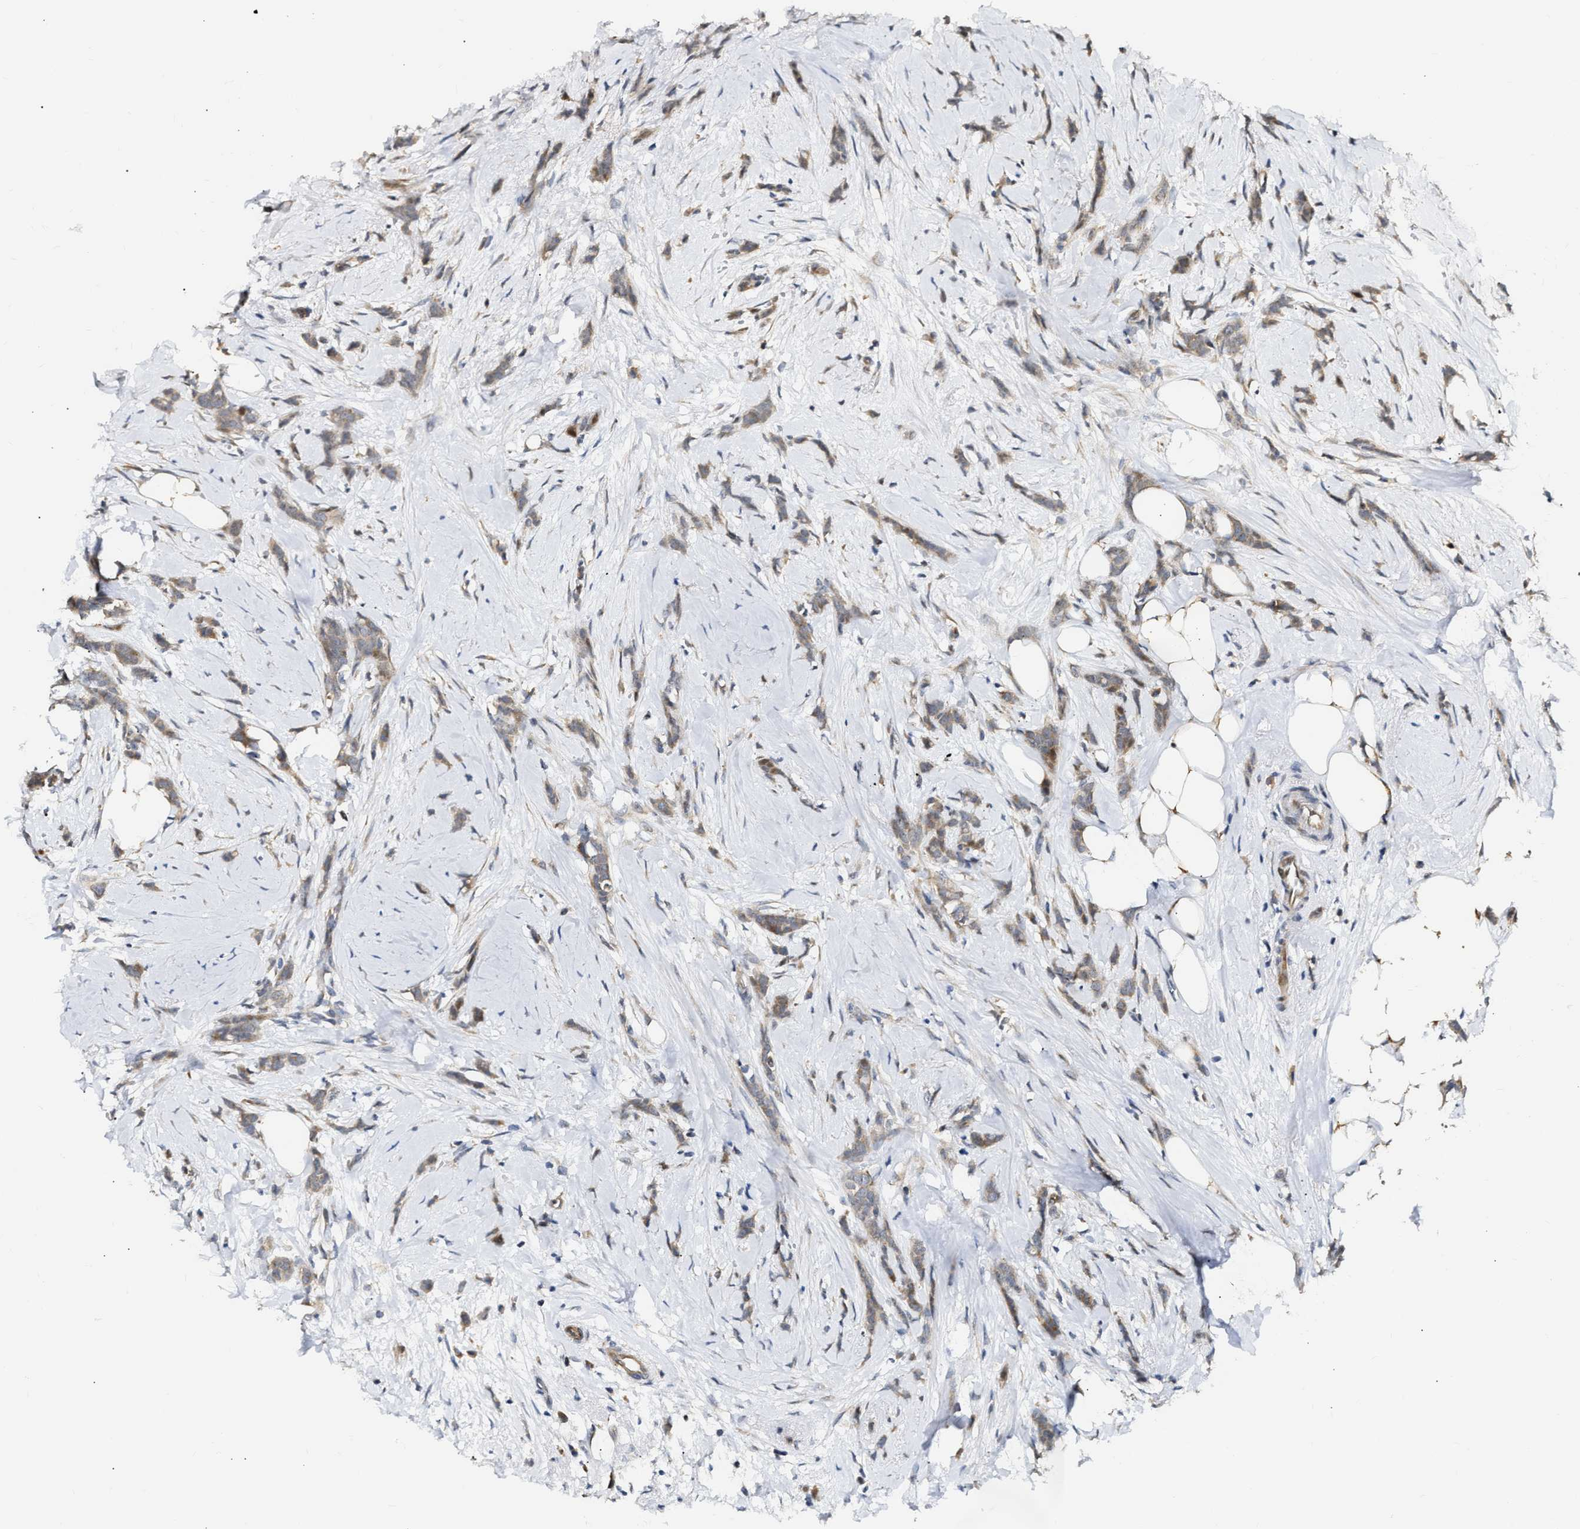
{"staining": {"intensity": "moderate", "quantity": ">75%", "location": "cytoplasmic/membranous"}, "tissue": "breast cancer", "cell_type": "Tumor cells", "image_type": "cancer", "snomed": [{"axis": "morphology", "description": "Lobular carcinoma, in situ"}, {"axis": "morphology", "description": "Lobular carcinoma"}, {"axis": "topography", "description": "Breast"}], "caption": "Breast lobular carcinoma stained with a protein marker reveals moderate staining in tumor cells.", "gene": "DEPTOR", "patient": {"sex": "female", "age": 41}}